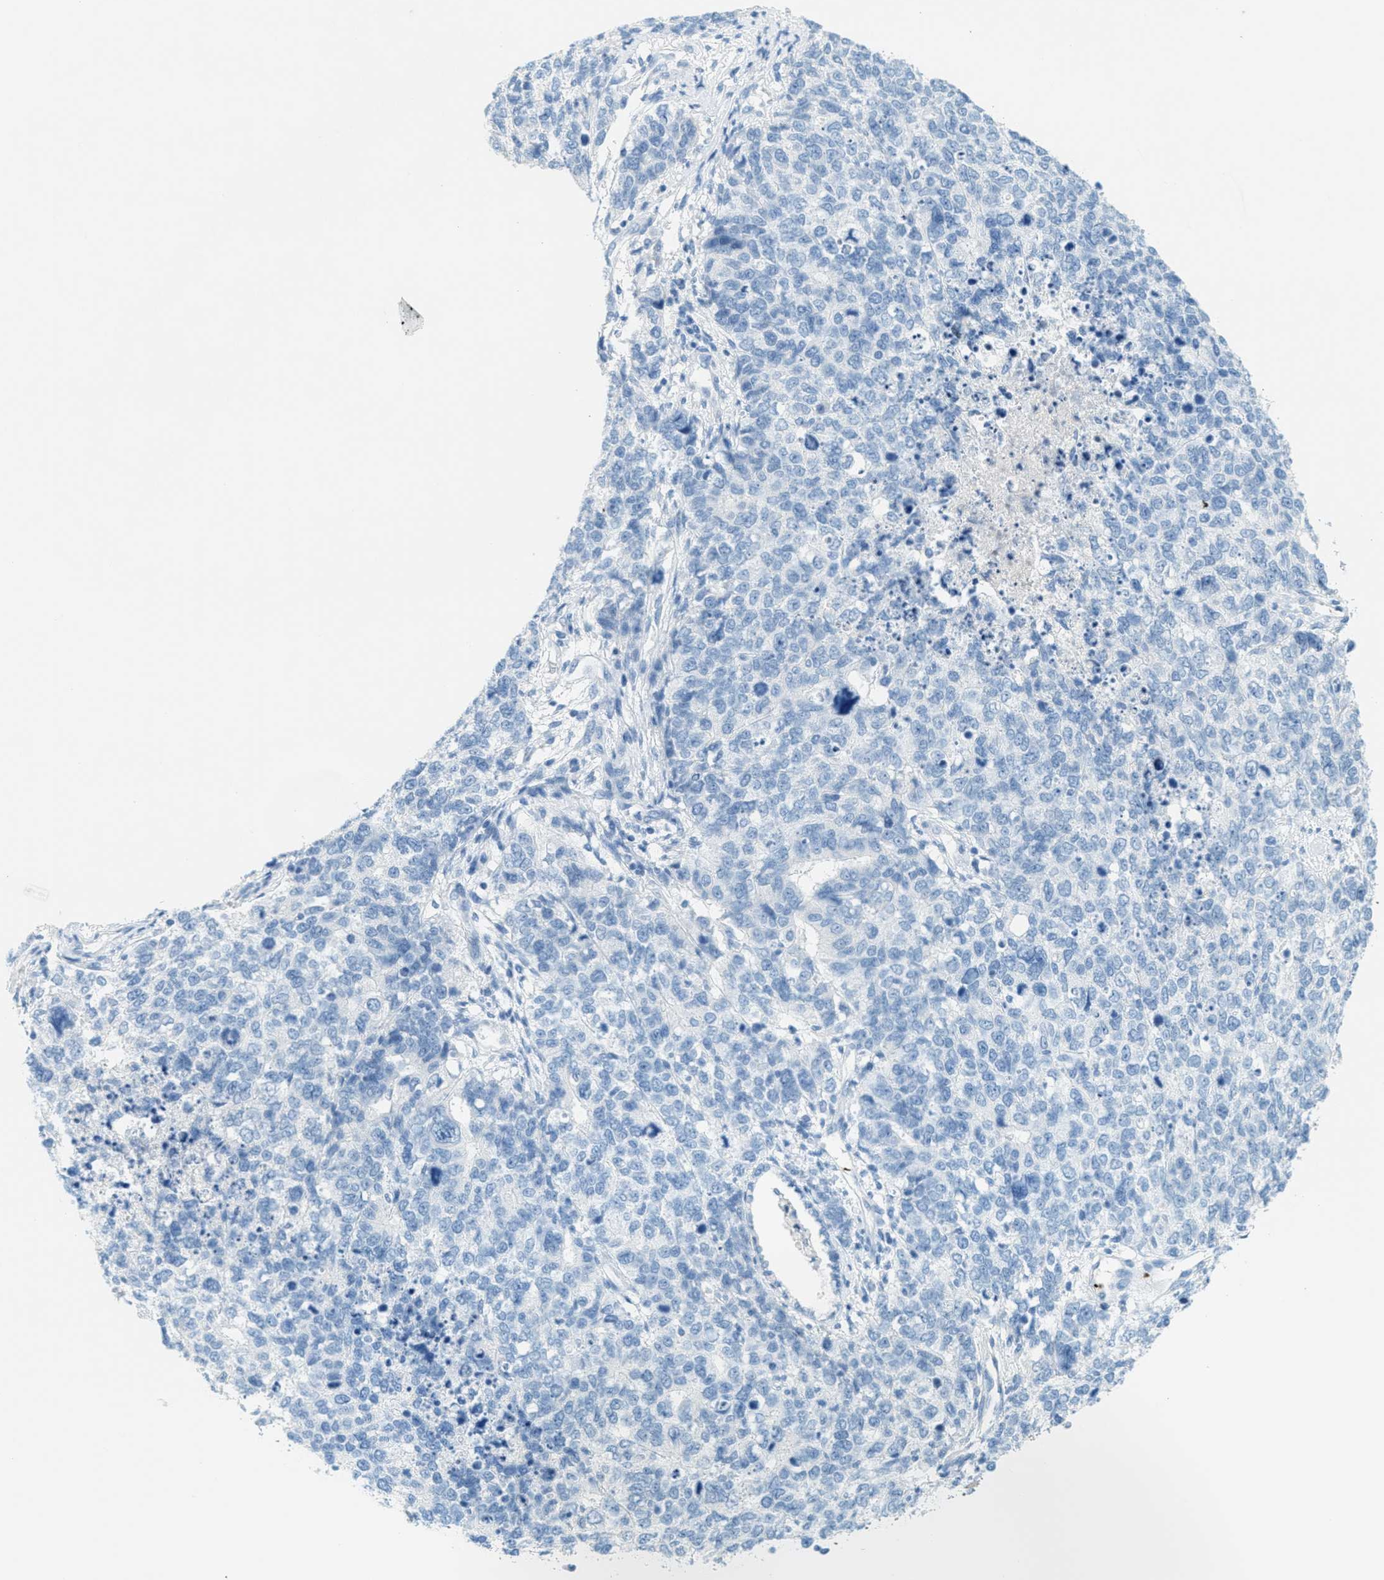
{"staining": {"intensity": "negative", "quantity": "none", "location": "none"}, "tissue": "cervical cancer", "cell_type": "Tumor cells", "image_type": "cancer", "snomed": [{"axis": "morphology", "description": "Squamous cell carcinoma, NOS"}, {"axis": "topography", "description": "Cervix"}], "caption": "A high-resolution micrograph shows immunohistochemistry (IHC) staining of cervical cancer (squamous cell carcinoma), which demonstrates no significant expression in tumor cells.", "gene": "PPBP", "patient": {"sex": "female", "age": 63}}